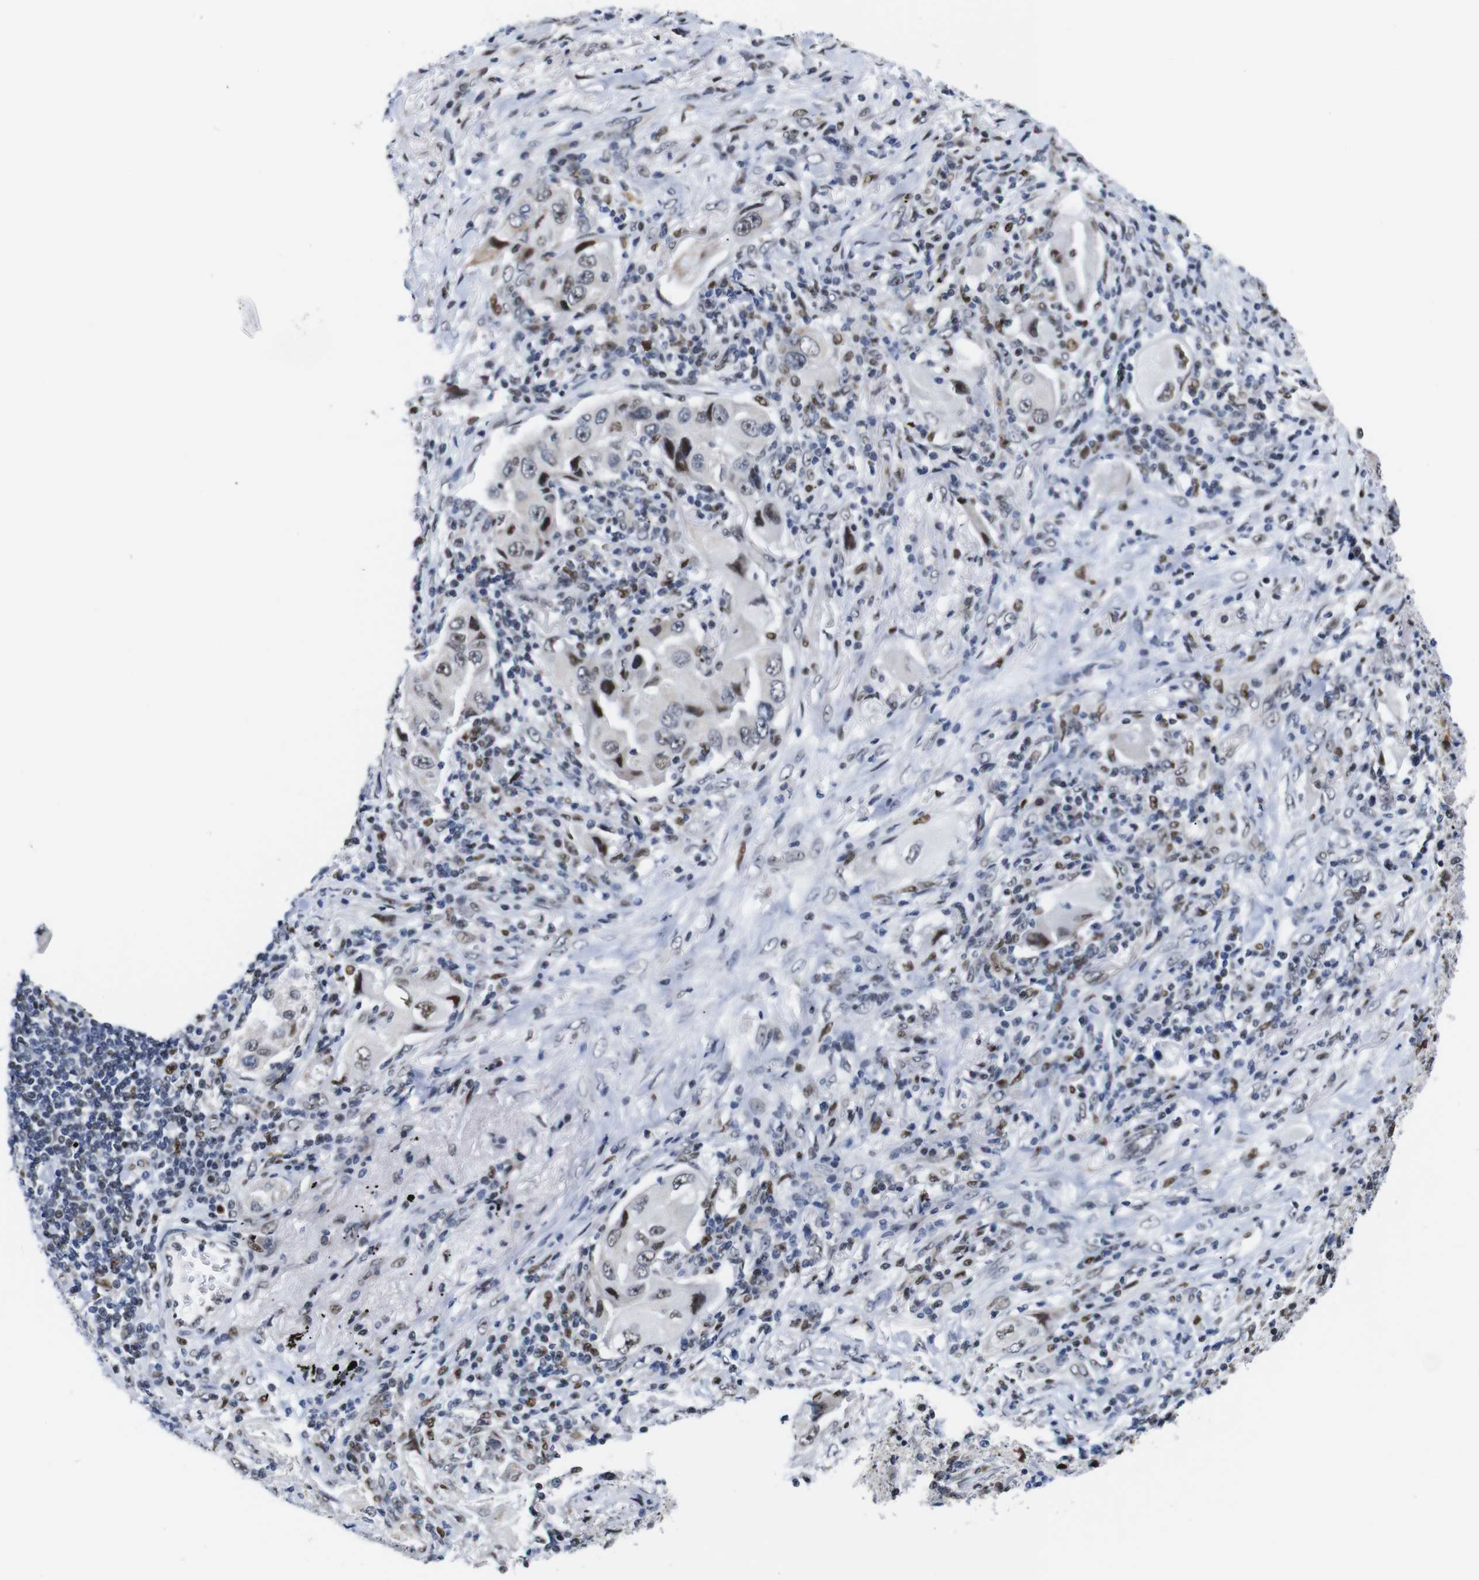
{"staining": {"intensity": "weak", "quantity": "<25%", "location": "nuclear"}, "tissue": "lung cancer", "cell_type": "Tumor cells", "image_type": "cancer", "snomed": [{"axis": "morphology", "description": "Adenocarcinoma, NOS"}, {"axis": "topography", "description": "Lung"}], "caption": "Adenocarcinoma (lung) was stained to show a protein in brown. There is no significant positivity in tumor cells.", "gene": "GATA6", "patient": {"sex": "female", "age": 65}}